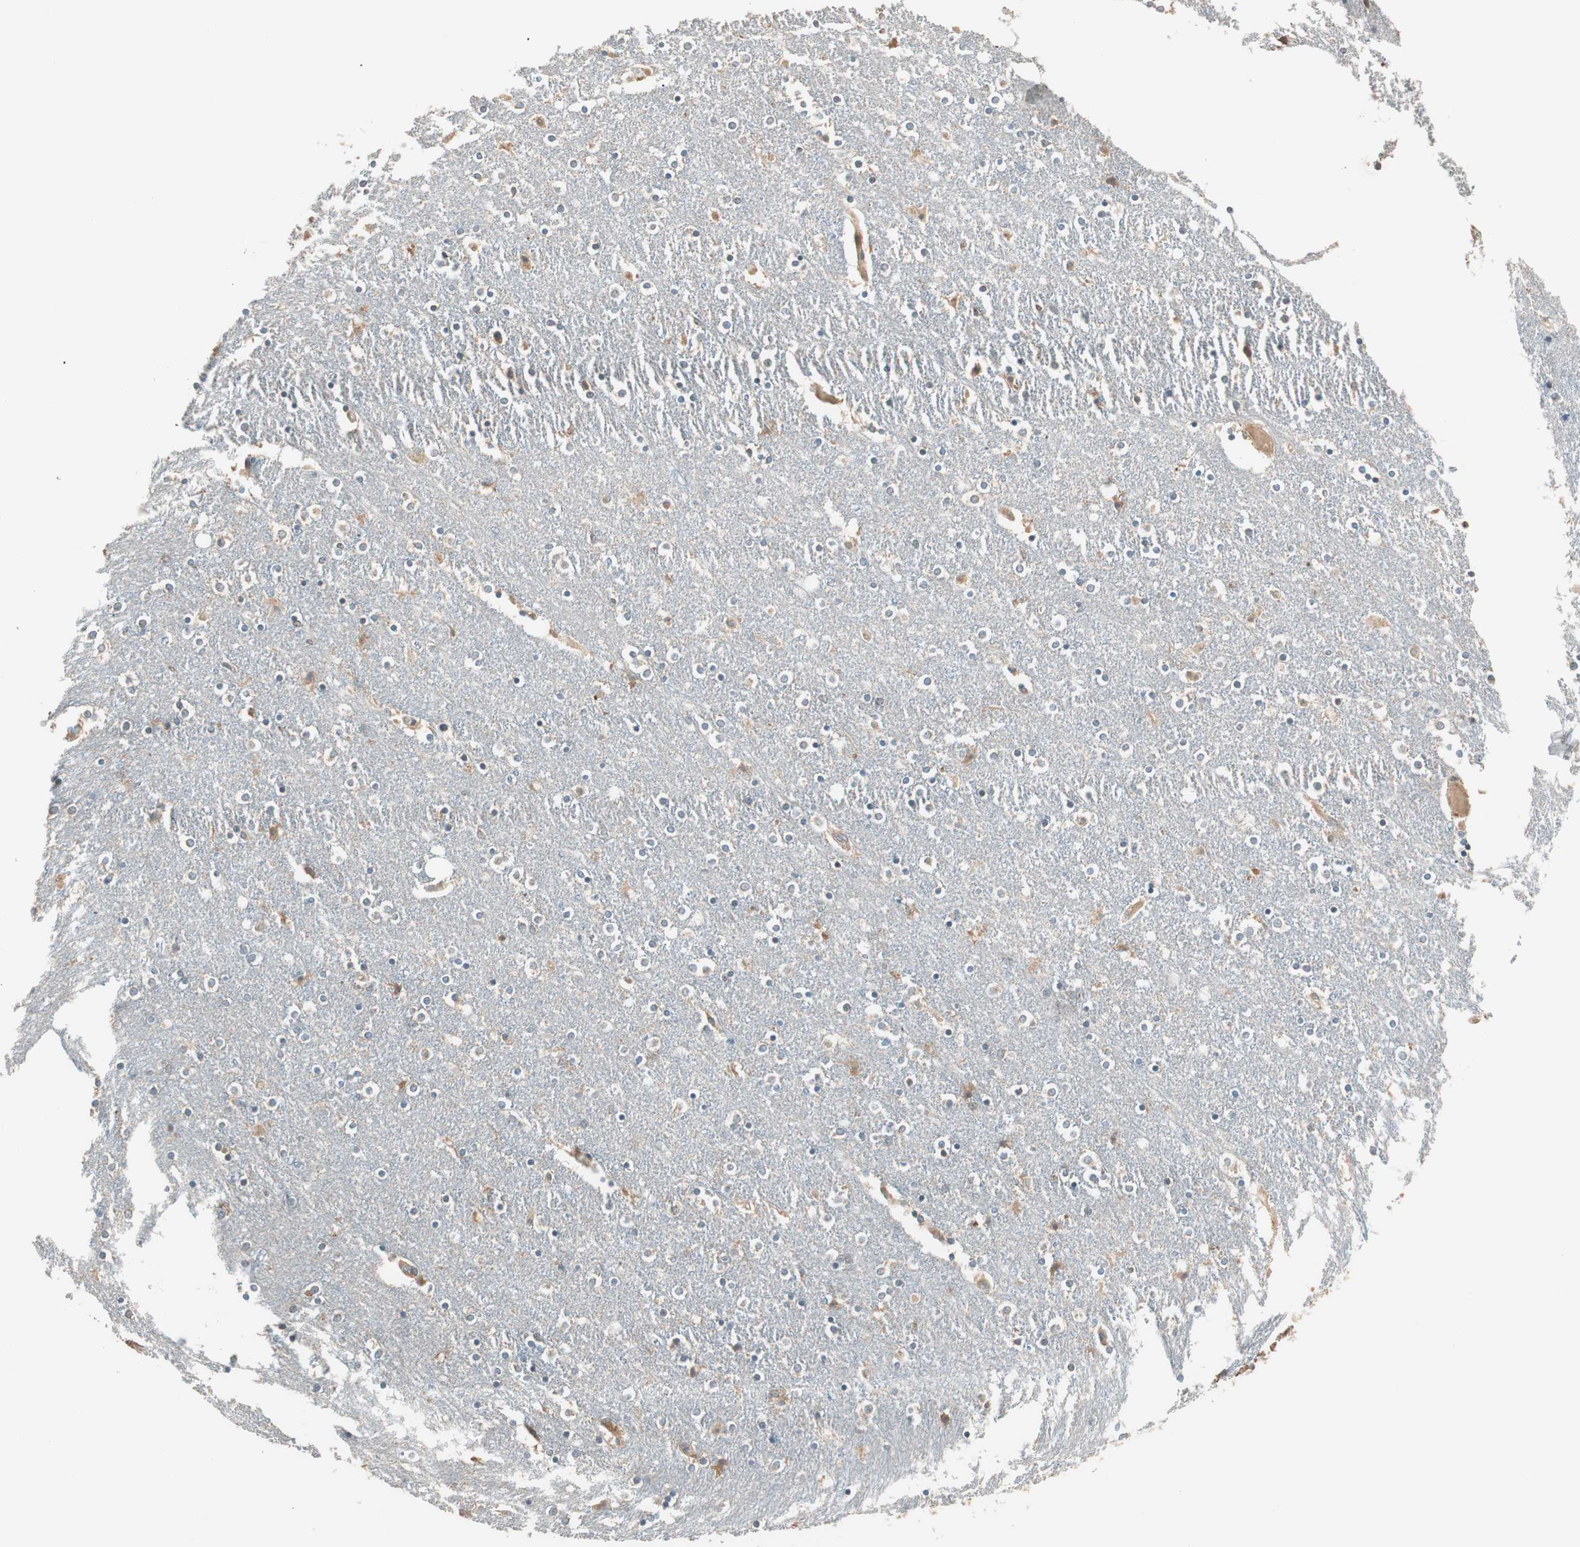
{"staining": {"intensity": "weak", "quantity": "<25%", "location": "cytoplasmic/membranous"}, "tissue": "caudate", "cell_type": "Glial cells", "image_type": "normal", "snomed": [{"axis": "morphology", "description": "Normal tissue, NOS"}, {"axis": "topography", "description": "Lateral ventricle wall"}], "caption": "Immunohistochemical staining of normal caudate demonstrates no significant staining in glial cells. (DAB immunohistochemistry visualized using brightfield microscopy, high magnification).", "gene": "TRIM21", "patient": {"sex": "female", "age": 54}}